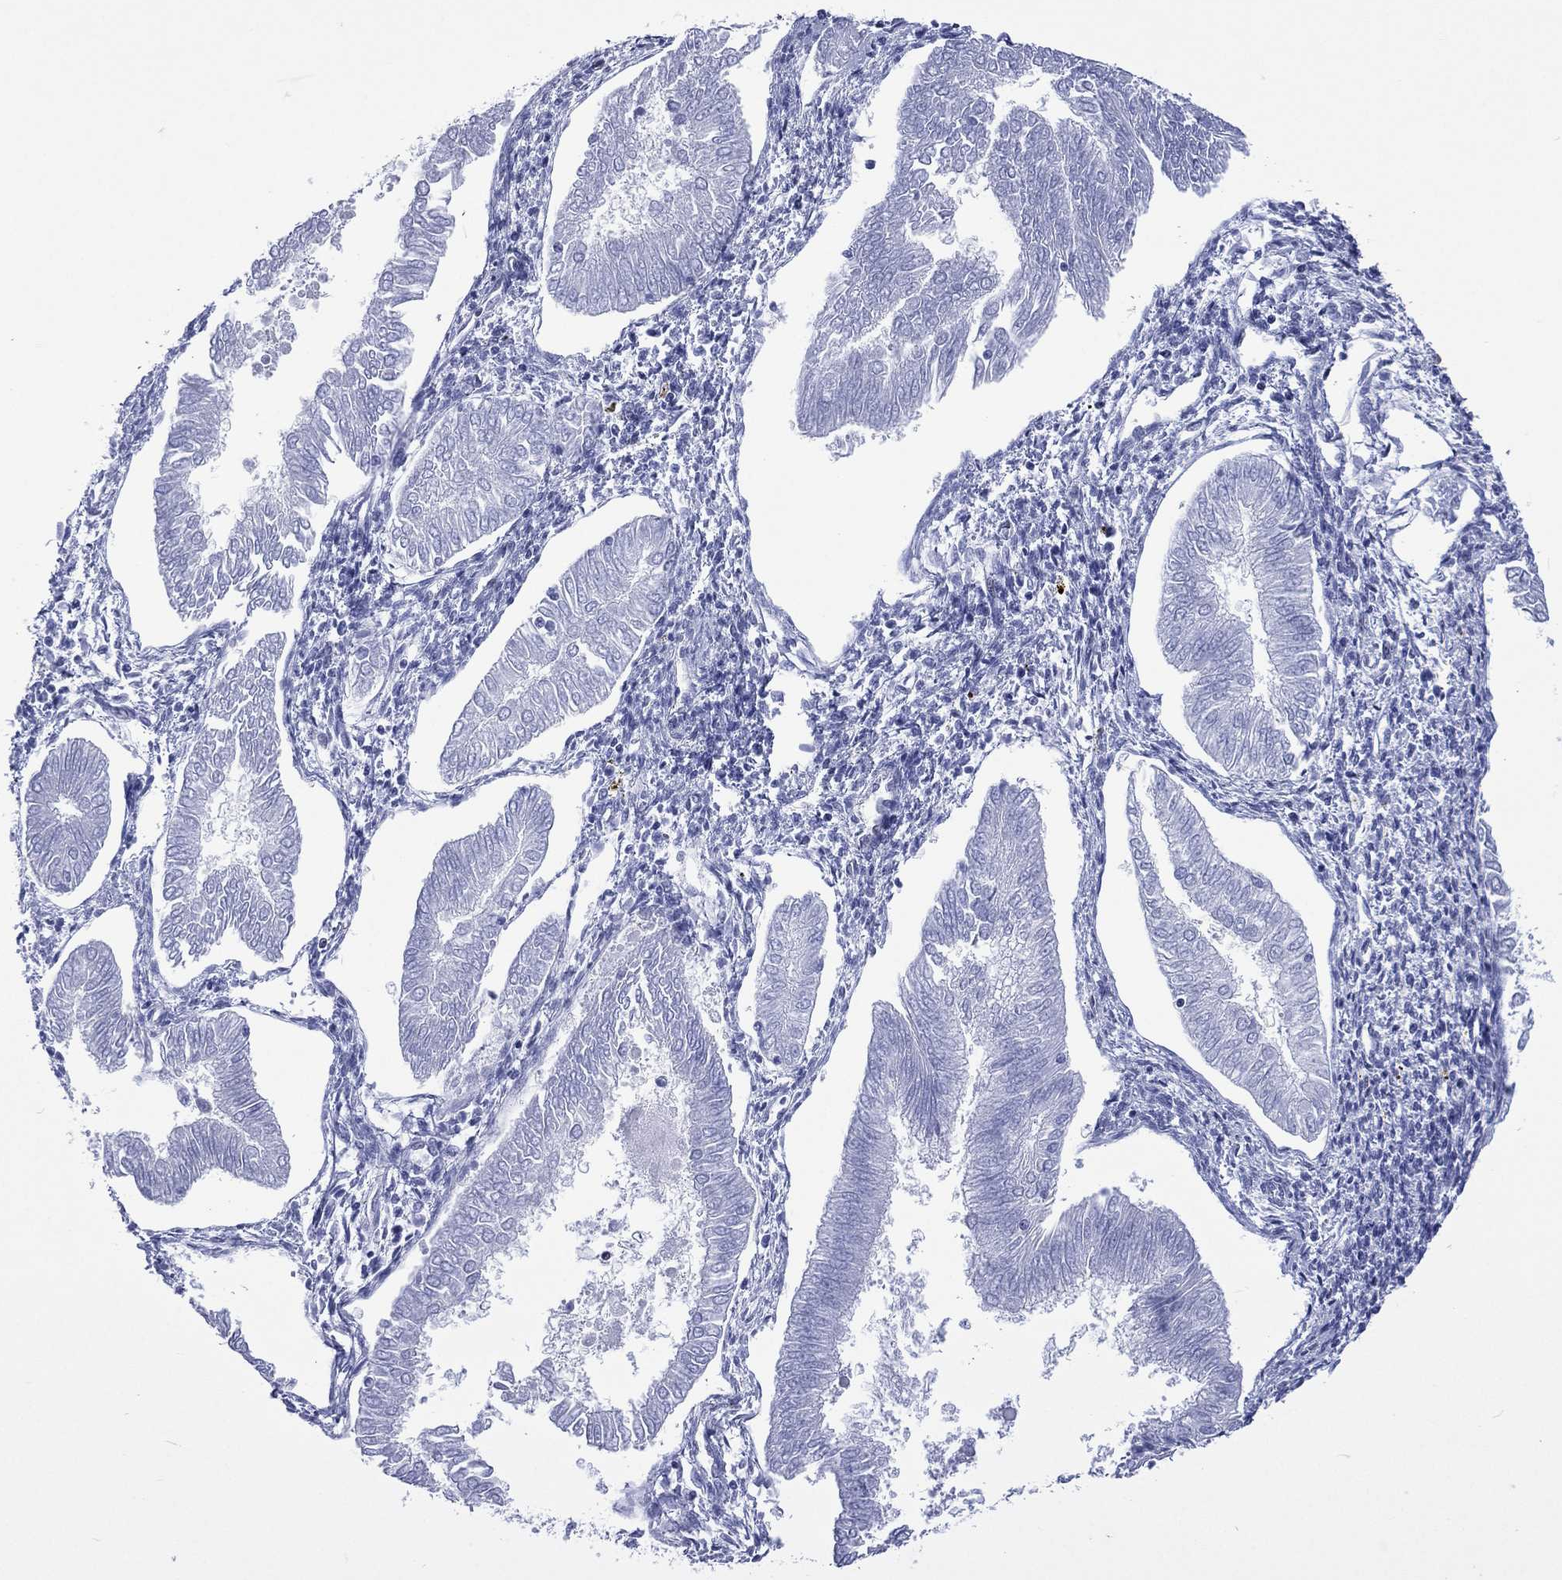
{"staining": {"intensity": "negative", "quantity": "none", "location": "none"}, "tissue": "endometrial cancer", "cell_type": "Tumor cells", "image_type": "cancer", "snomed": [{"axis": "morphology", "description": "Adenocarcinoma, NOS"}, {"axis": "topography", "description": "Endometrium"}], "caption": "The micrograph exhibits no significant positivity in tumor cells of adenocarcinoma (endometrial).", "gene": "RETREG2", "patient": {"sex": "female", "age": 53}}